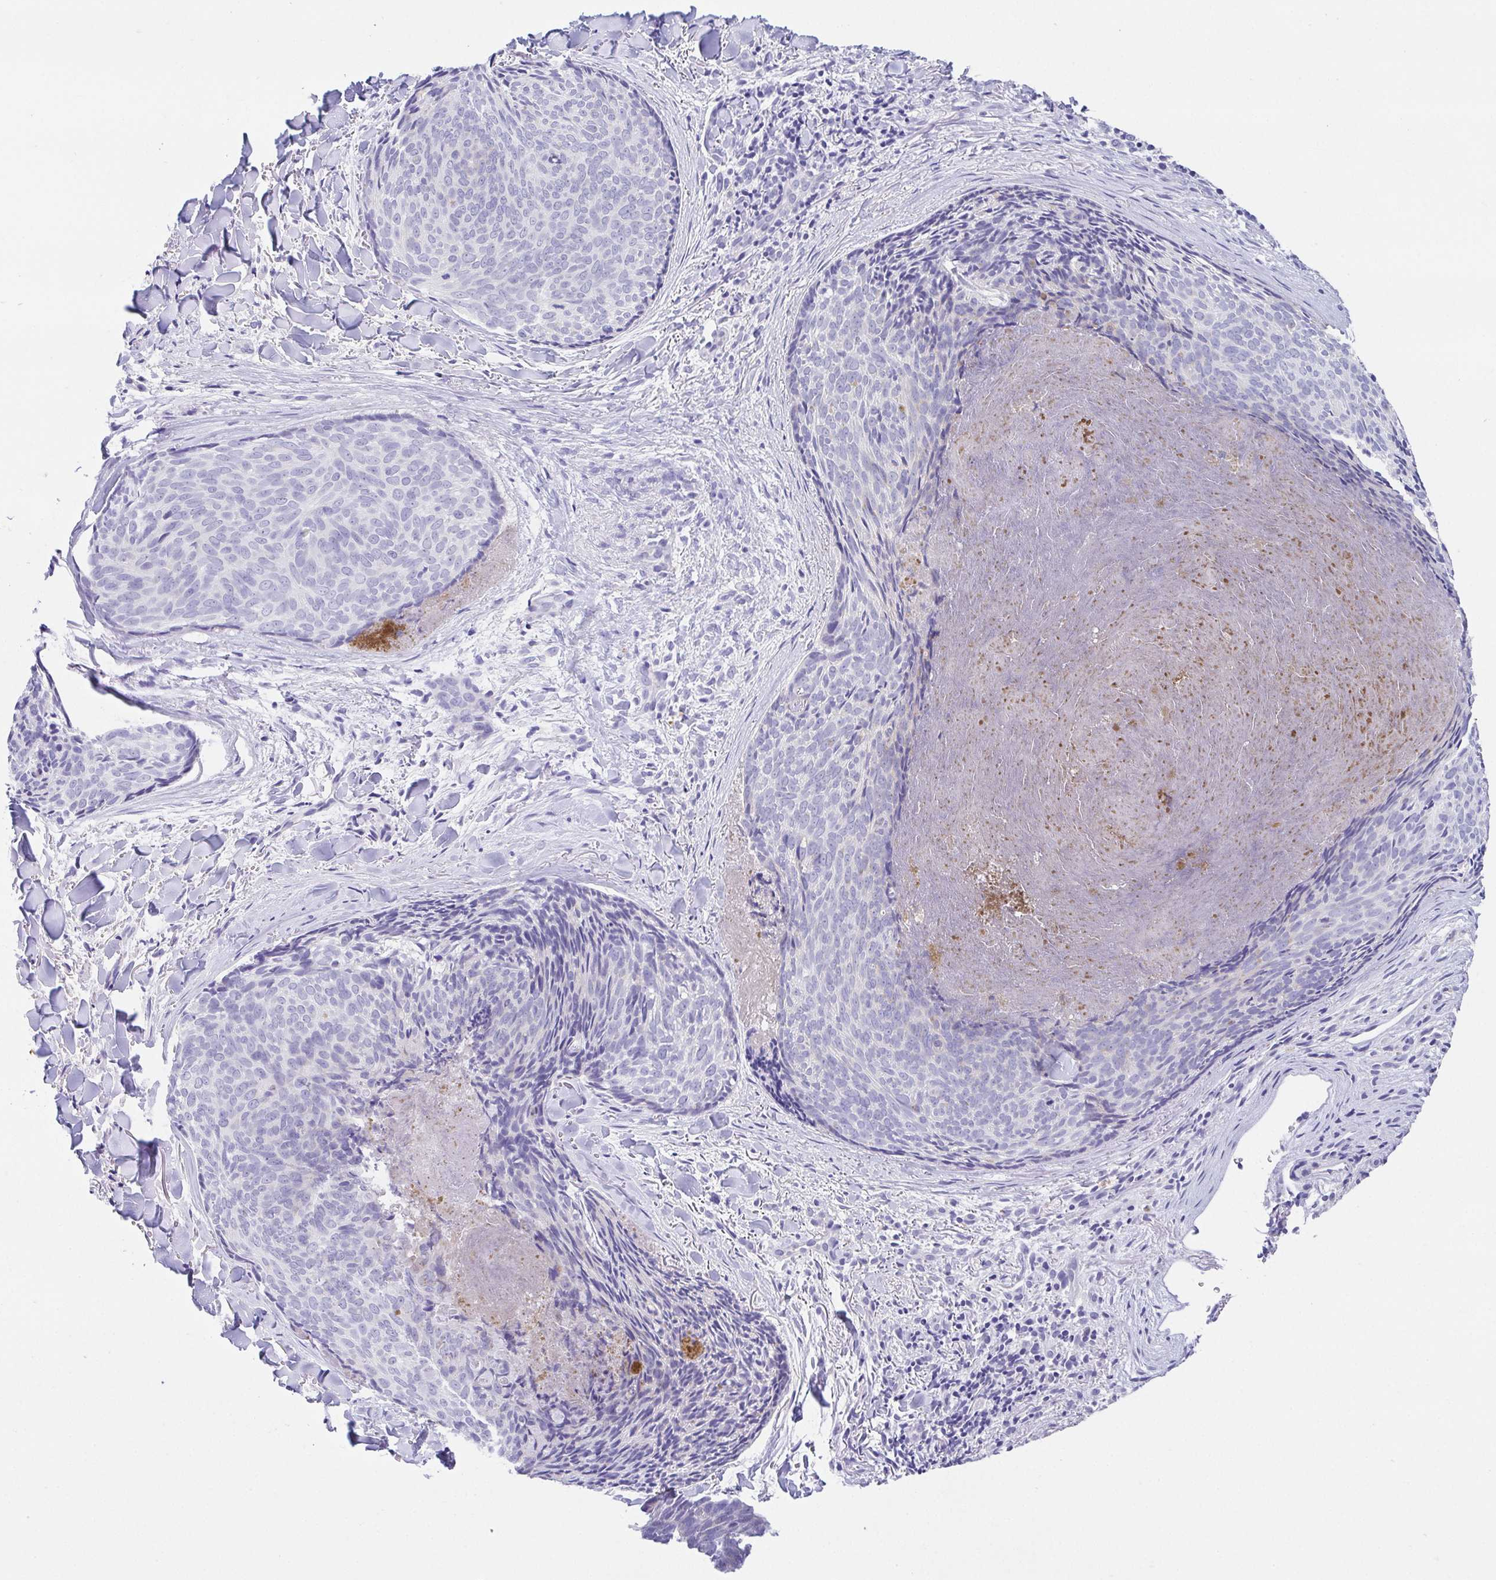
{"staining": {"intensity": "negative", "quantity": "none", "location": "none"}, "tissue": "skin cancer", "cell_type": "Tumor cells", "image_type": "cancer", "snomed": [{"axis": "morphology", "description": "Basal cell carcinoma"}, {"axis": "topography", "description": "Skin"}], "caption": "Immunohistochemistry (IHC) of skin cancer (basal cell carcinoma) exhibits no staining in tumor cells. (Immunohistochemistry (IHC), brightfield microscopy, high magnification).", "gene": "HAPLN2", "patient": {"sex": "female", "age": 82}}